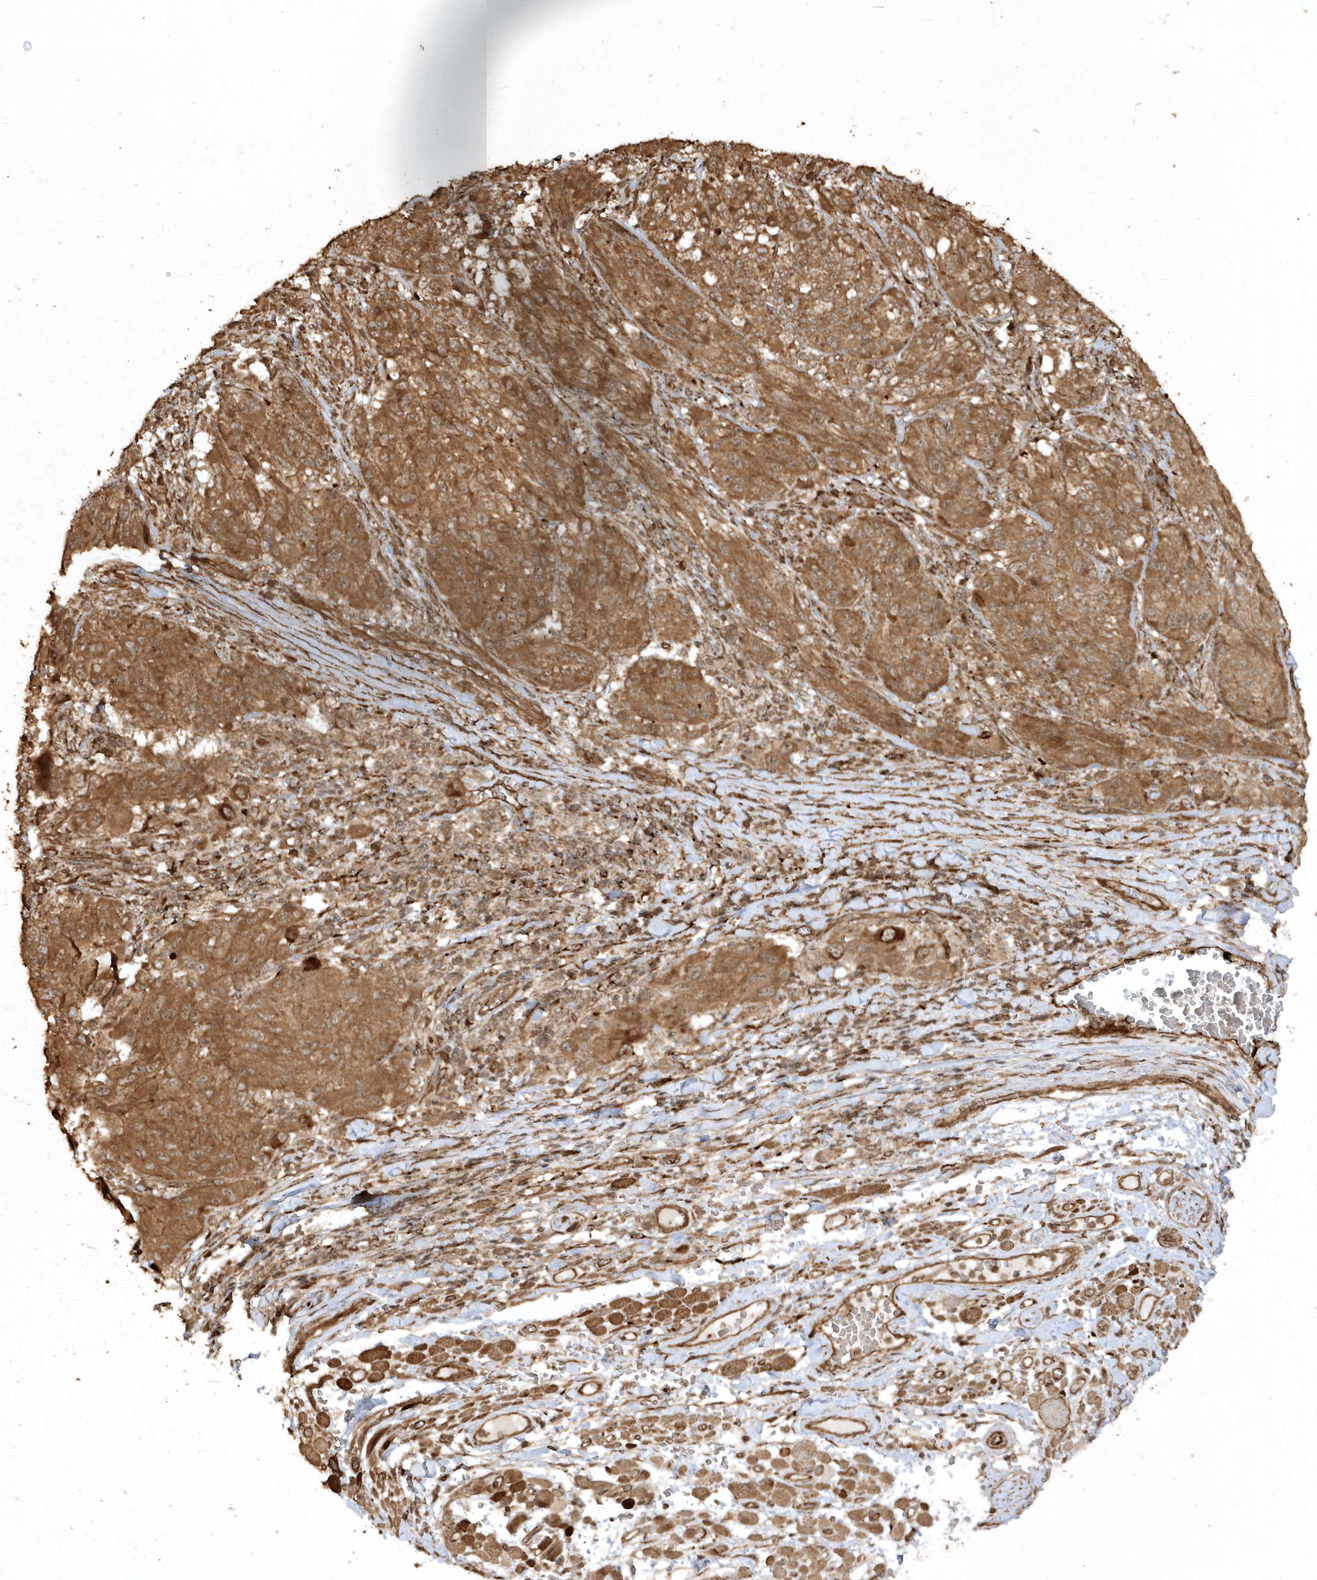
{"staining": {"intensity": "moderate", "quantity": ">75%", "location": "cytoplasmic/membranous"}, "tissue": "melanoma", "cell_type": "Tumor cells", "image_type": "cancer", "snomed": [{"axis": "morphology", "description": "Malignant melanoma, NOS"}, {"axis": "topography", "description": "Skin"}], "caption": "The image displays staining of malignant melanoma, revealing moderate cytoplasmic/membranous protein expression (brown color) within tumor cells.", "gene": "AVPI1", "patient": {"sex": "female", "age": 91}}